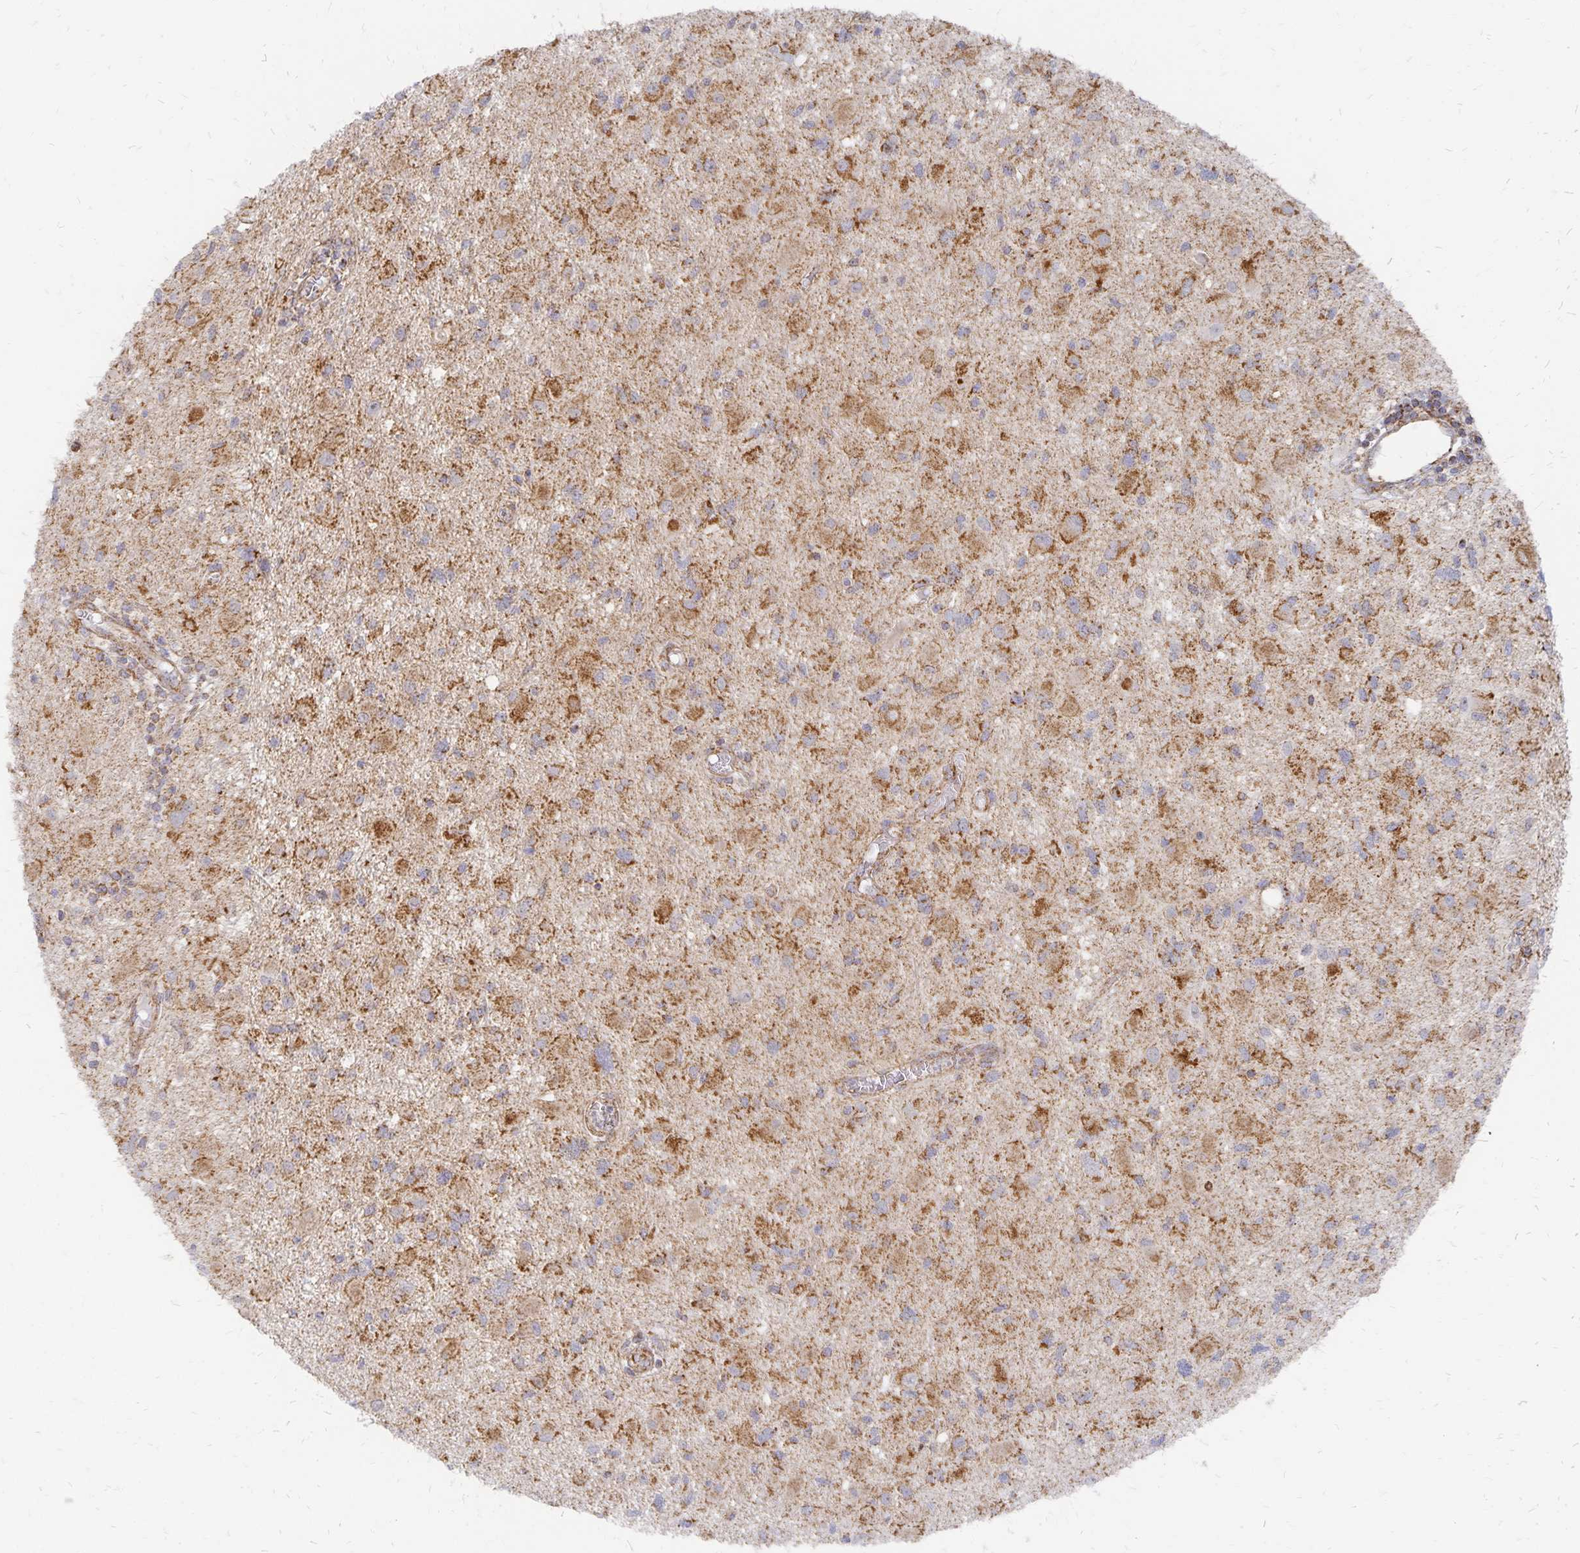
{"staining": {"intensity": "moderate", "quantity": ">75%", "location": "cytoplasmic/membranous"}, "tissue": "glioma", "cell_type": "Tumor cells", "image_type": "cancer", "snomed": [{"axis": "morphology", "description": "Glioma, malignant, High grade"}, {"axis": "topography", "description": "Brain"}], "caption": "Protein staining by immunohistochemistry (IHC) demonstrates moderate cytoplasmic/membranous positivity in approximately >75% of tumor cells in glioma. The staining is performed using DAB (3,3'-diaminobenzidine) brown chromogen to label protein expression. The nuclei are counter-stained blue using hematoxylin.", "gene": "STOML2", "patient": {"sex": "male", "age": 54}}